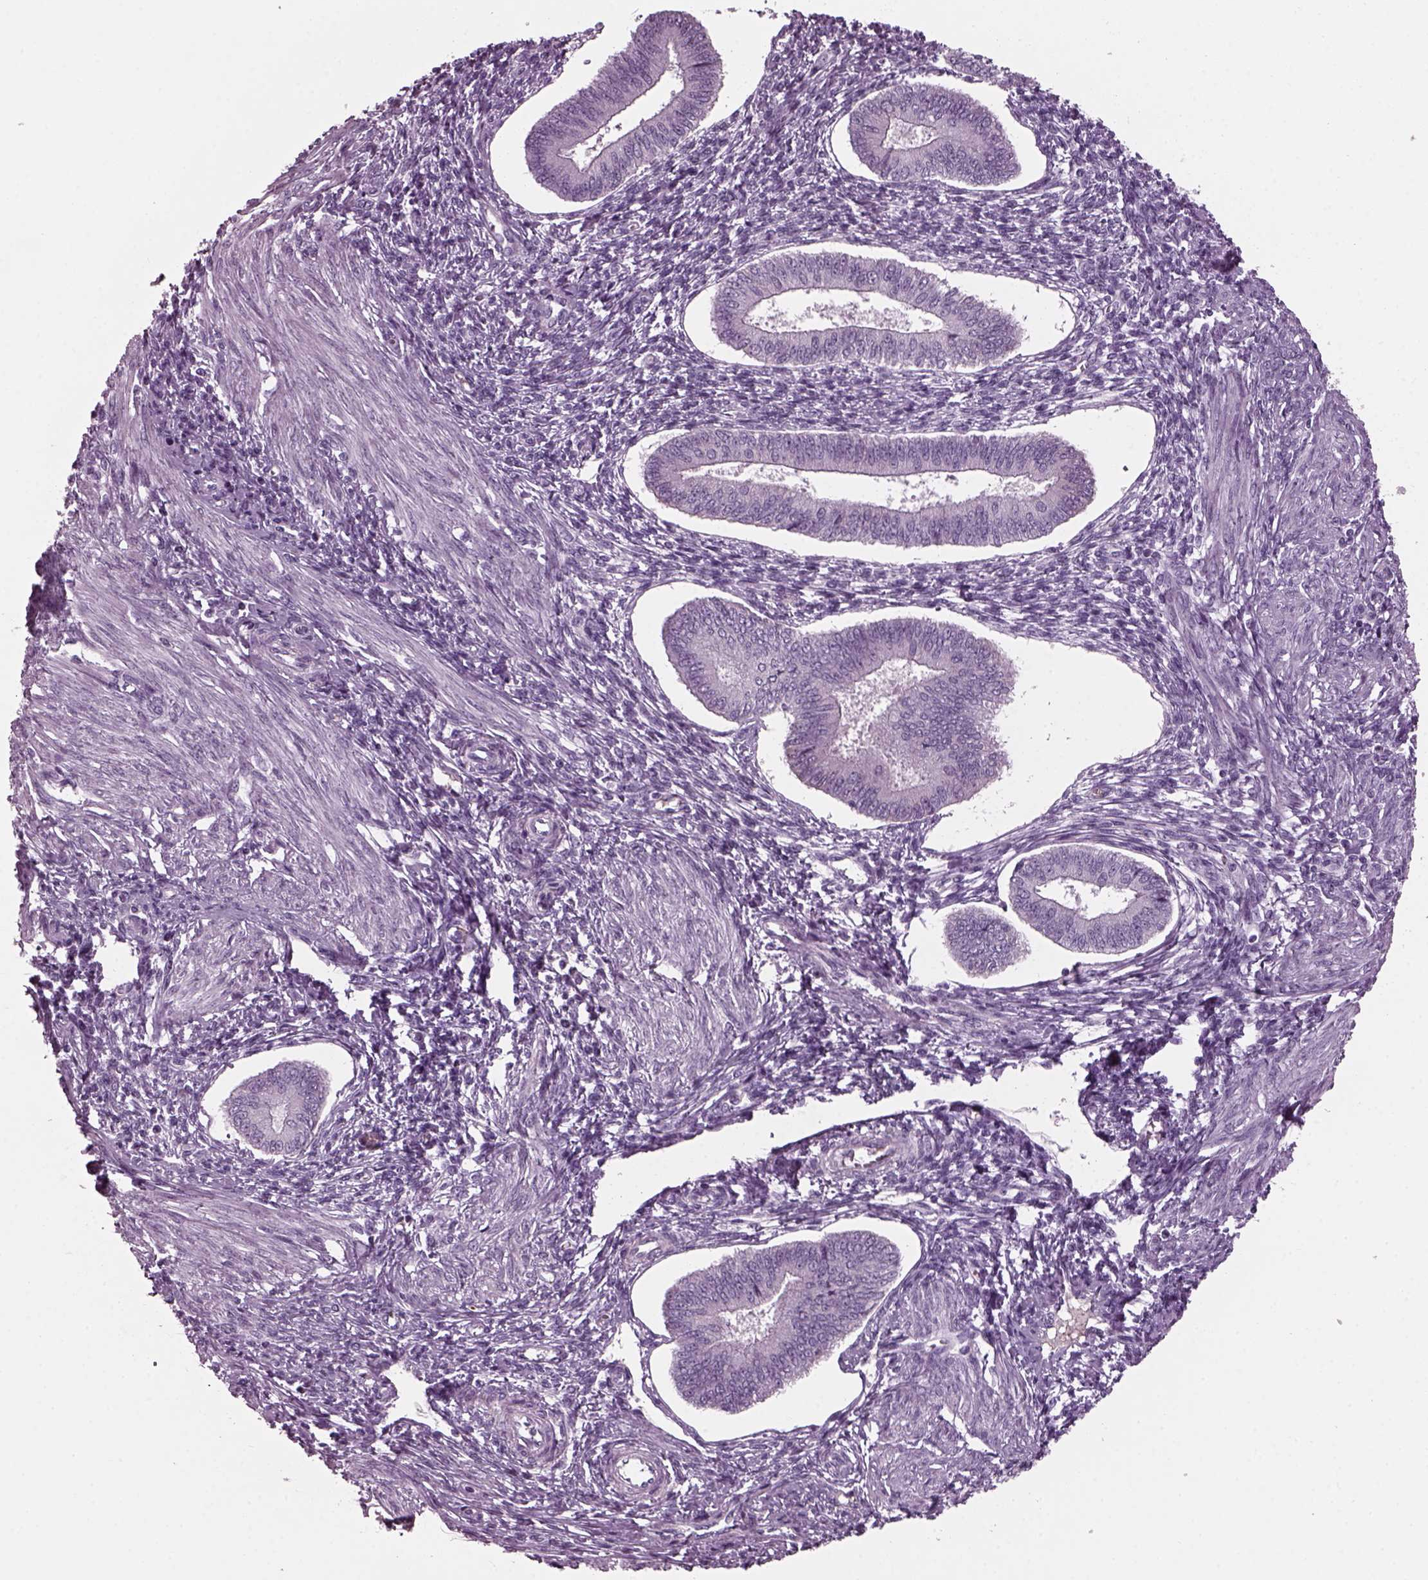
{"staining": {"intensity": "negative", "quantity": "none", "location": "none"}, "tissue": "endometrium", "cell_type": "Cells in endometrial stroma", "image_type": "normal", "snomed": [{"axis": "morphology", "description": "Normal tissue, NOS"}, {"axis": "topography", "description": "Endometrium"}], "caption": "Immunohistochemistry (IHC) image of benign endometrium stained for a protein (brown), which reveals no staining in cells in endometrial stroma. (DAB (3,3'-diaminobenzidine) immunohistochemistry with hematoxylin counter stain).", "gene": "DPYSL5", "patient": {"sex": "female", "age": 42}}